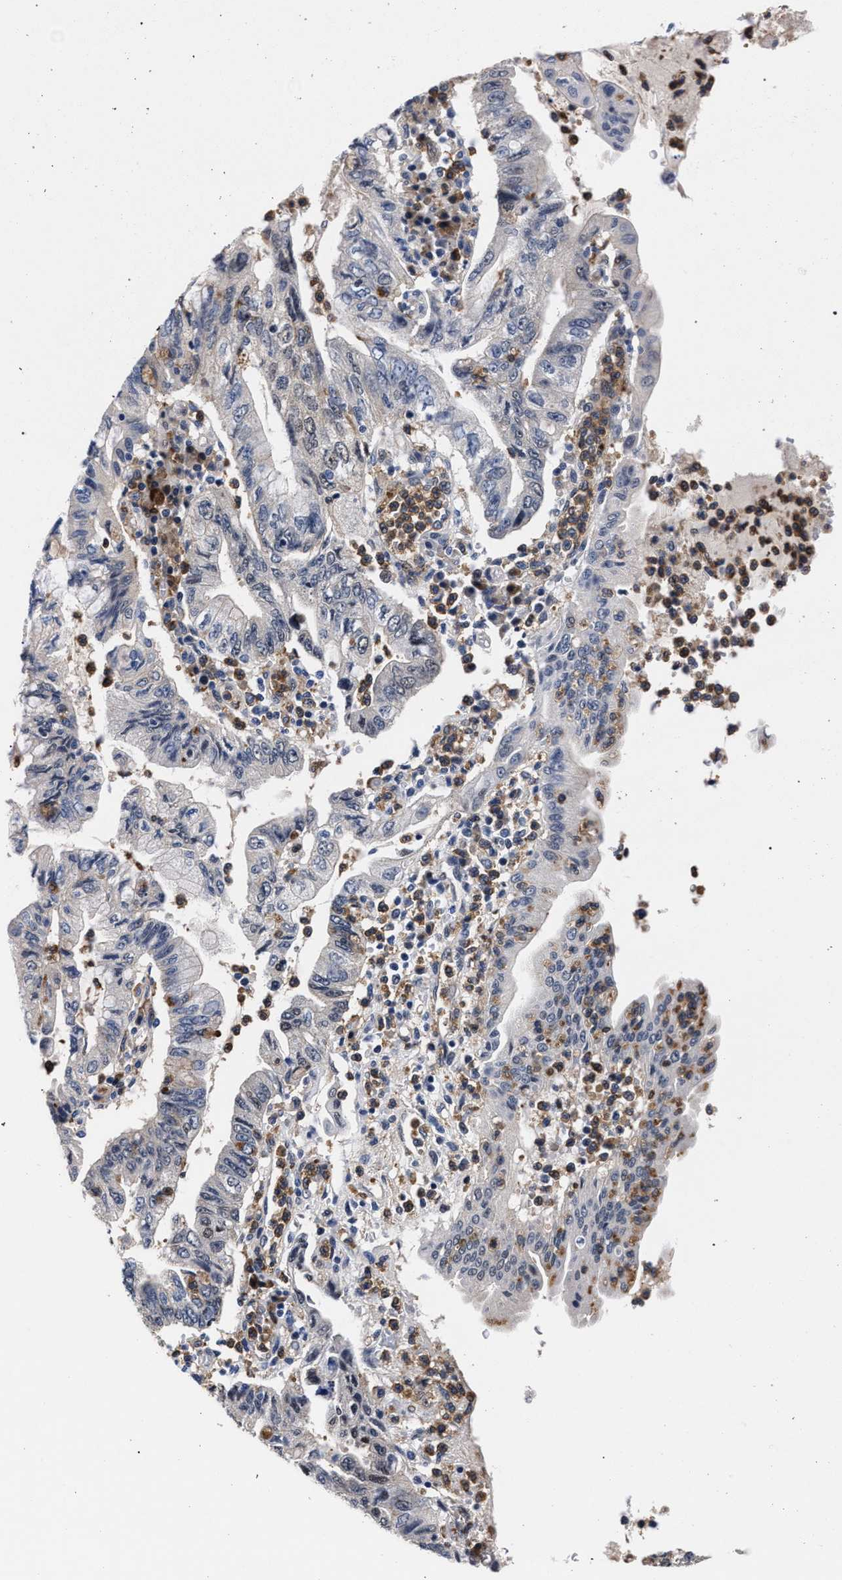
{"staining": {"intensity": "weak", "quantity": "<25%", "location": "nuclear"}, "tissue": "pancreatic cancer", "cell_type": "Tumor cells", "image_type": "cancer", "snomed": [{"axis": "morphology", "description": "Adenocarcinoma, NOS"}, {"axis": "topography", "description": "Pancreas"}], "caption": "This is a micrograph of immunohistochemistry staining of adenocarcinoma (pancreatic), which shows no positivity in tumor cells.", "gene": "ZNF462", "patient": {"sex": "female", "age": 73}}